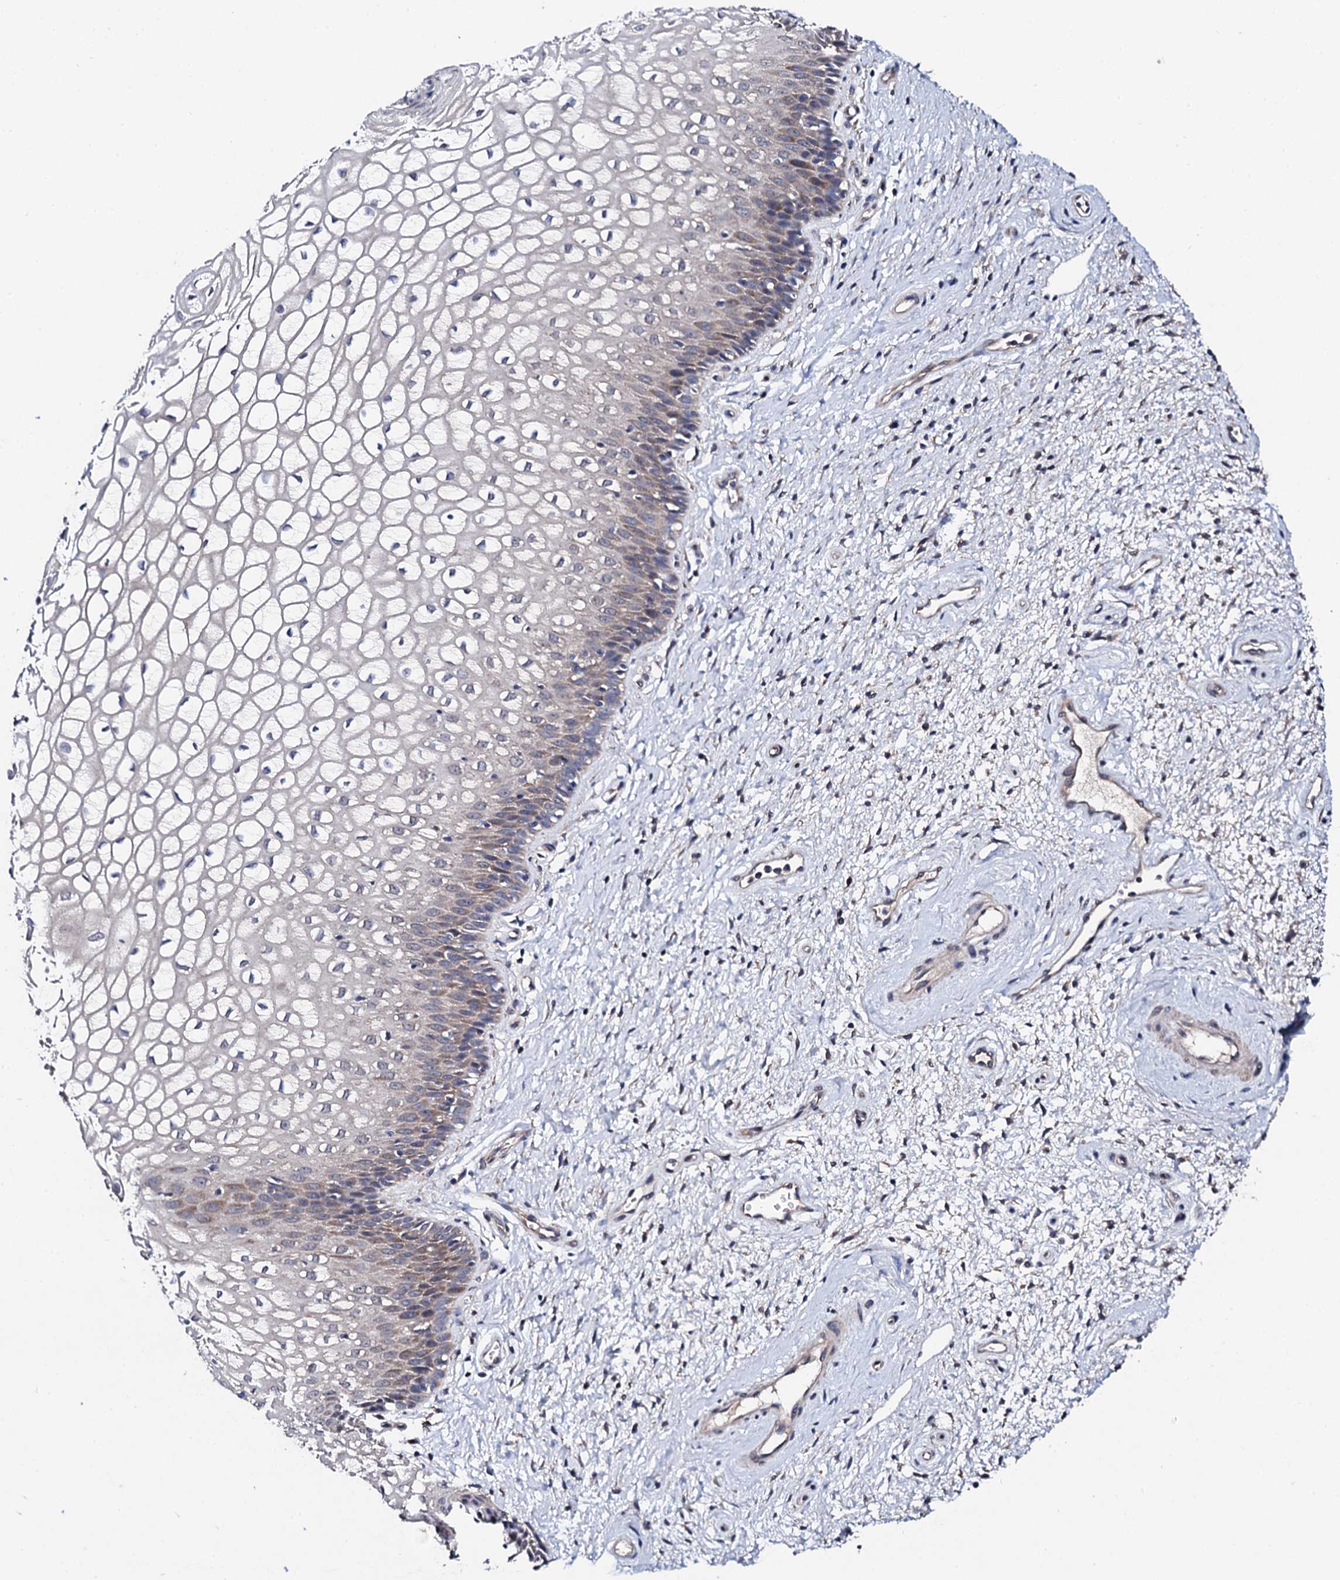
{"staining": {"intensity": "moderate", "quantity": "<25%", "location": "cytoplasmic/membranous"}, "tissue": "vagina", "cell_type": "Squamous epithelial cells", "image_type": "normal", "snomed": [{"axis": "morphology", "description": "Normal tissue, NOS"}, {"axis": "topography", "description": "Vagina"}], "caption": "Immunohistochemistry (IHC) staining of unremarkable vagina, which exhibits low levels of moderate cytoplasmic/membranous positivity in approximately <25% of squamous epithelial cells indicating moderate cytoplasmic/membranous protein positivity. The staining was performed using DAB (3,3'-diaminobenzidine) (brown) for protein detection and nuclei were counterstained in hematoxylin (blue).", "gene": "IP6K1", "patient": {"sex": "female", "age": 34}}